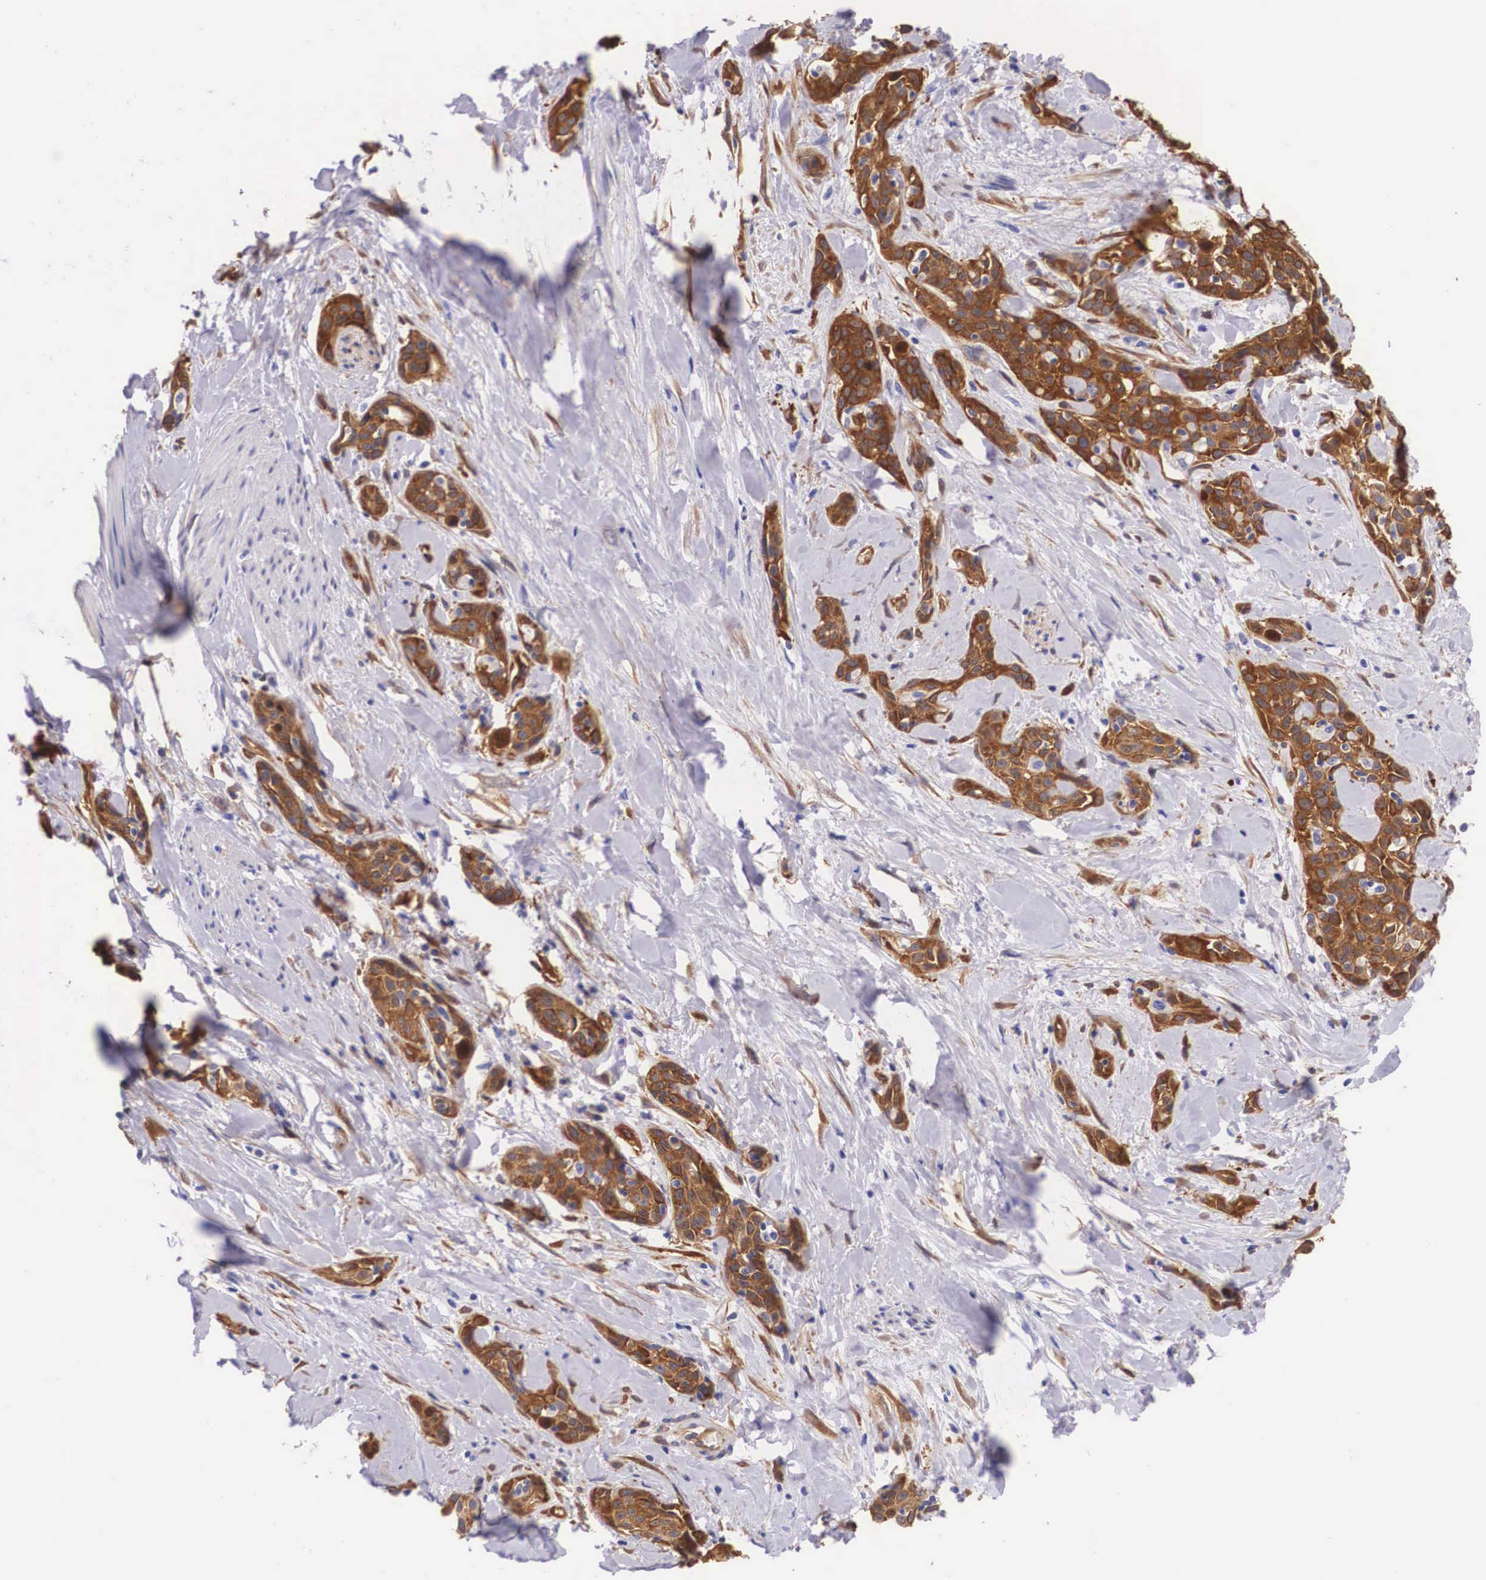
{"staining": {"intensity": "strong", "quantity": ">75%", "location": "cytoplasmic/membranous"}, "tissue": "skin cancer", "cell_type": "Tumor cells", "image_type": "cancer", "snomed": [{"axis": "morphology", "description": "Squamous cell carcinoma, NOS"}, {"axis": "topography", "description": "Skin"}, {"axis": "topography", "description": "Anal"}], "caption": "An immunohistochemistry photomicrograph of neoplastic tissue is shown. Protein staining in brown highlights strong cytoplasmic/membranous positivity in skin cancer (squamous cell carcinoma) within tumor cells.", "gene": "BCAR1", "patient": {"sex": "male", "age": 64}}